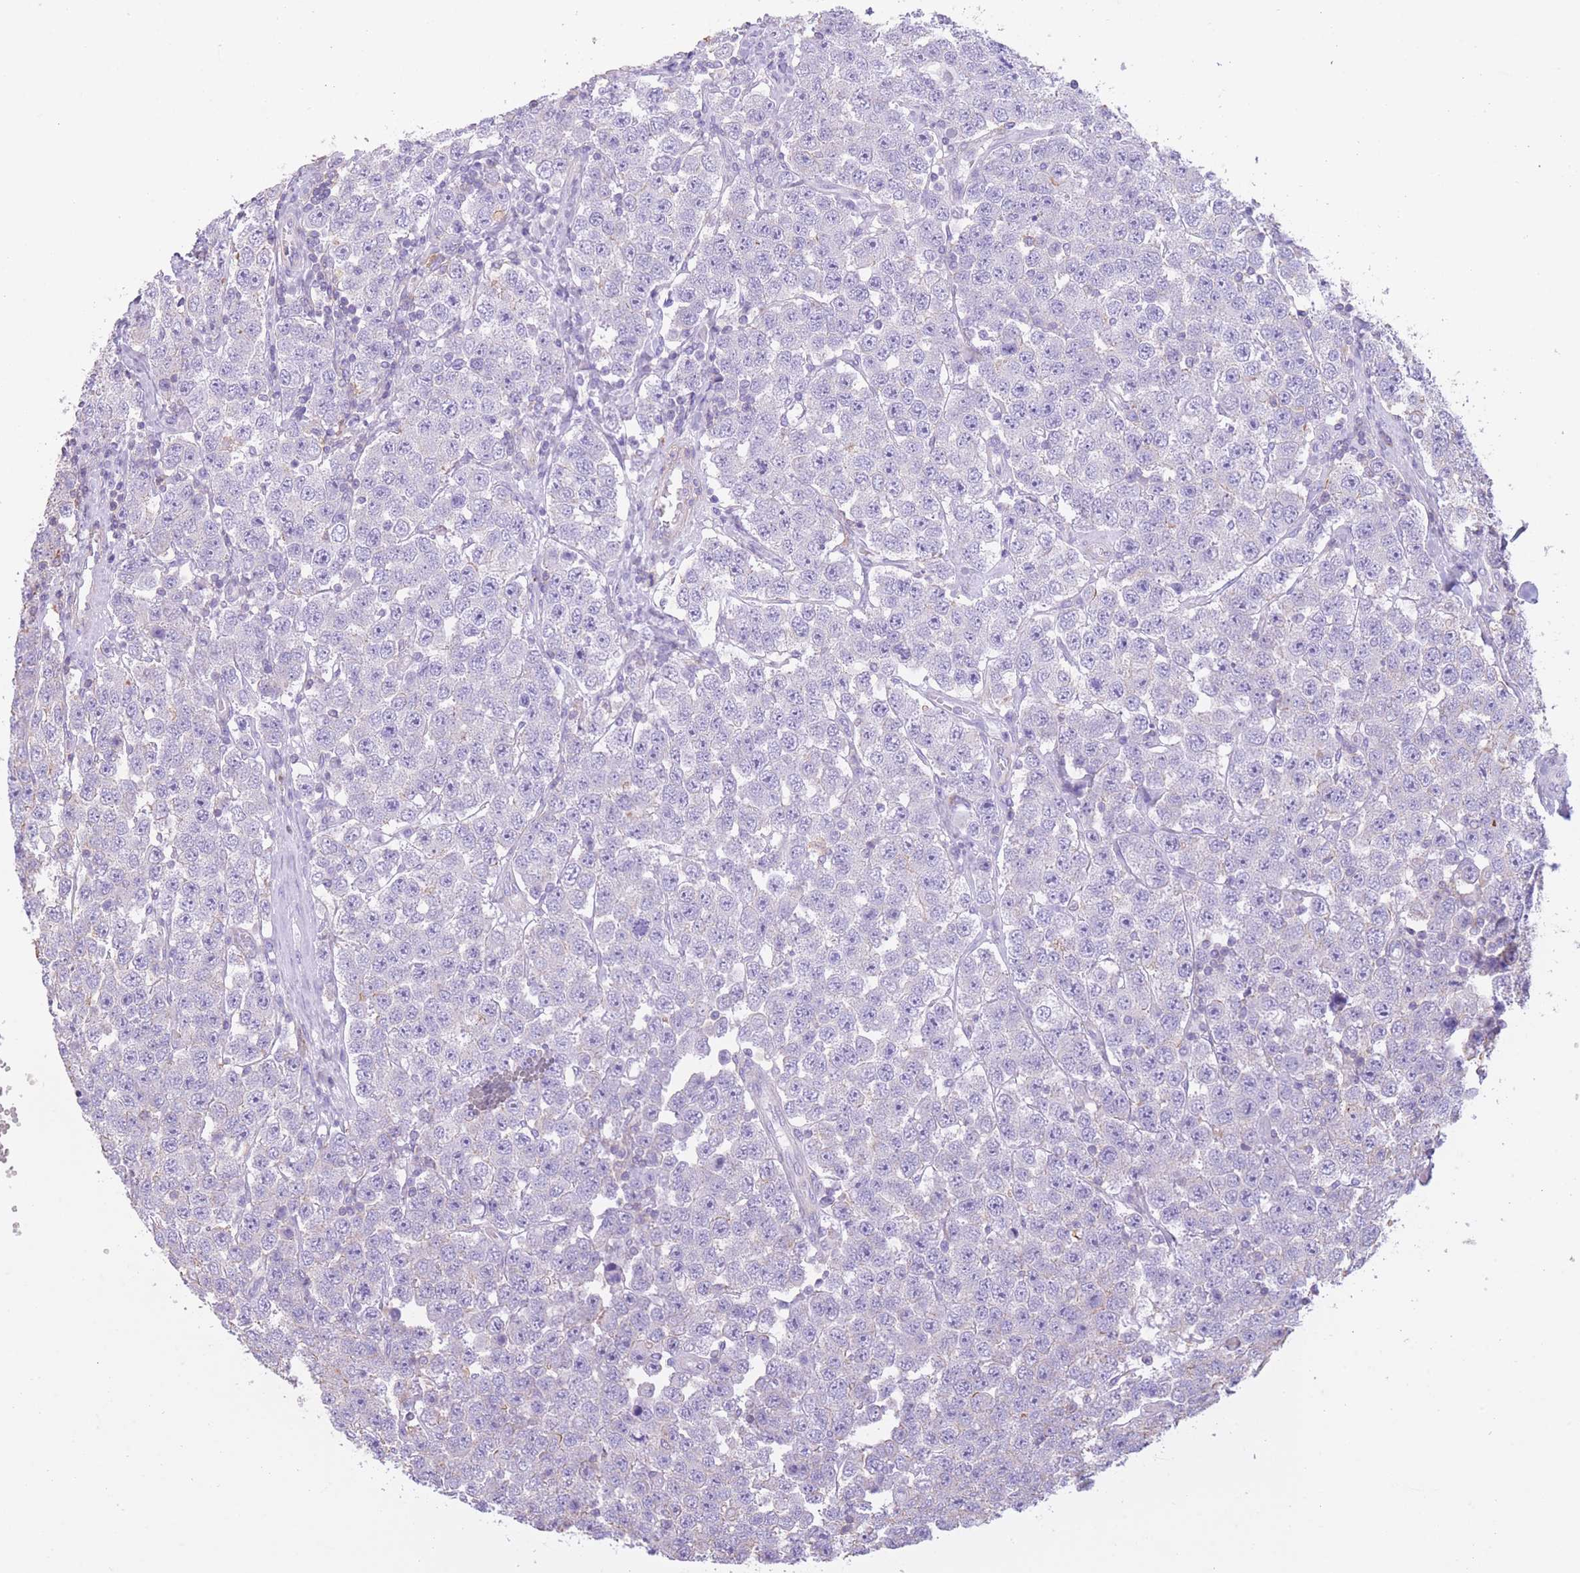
{"staining": {"intensity": "negative", "quantity": "none", "location": "none"}, "tissue": "testis cancer", "cell_type": "Tumor cells", "image_type": "cancer", "snomed": [{"axis": "morphology", "description": "Seminoma, NOS"}, {"axis": "topography", "description": "Testis"}], "caption": "There is no significant staining in tumor cells of testis cancer (seminoma). Brightfield microscopy of IHC stained with DAB (3,3'-diaminobenzidine) (brown) and hematoxylin (blue), captured at high magnification.", "gene": "PDHA1", "patient": {"sex": "male", "age": 28}}